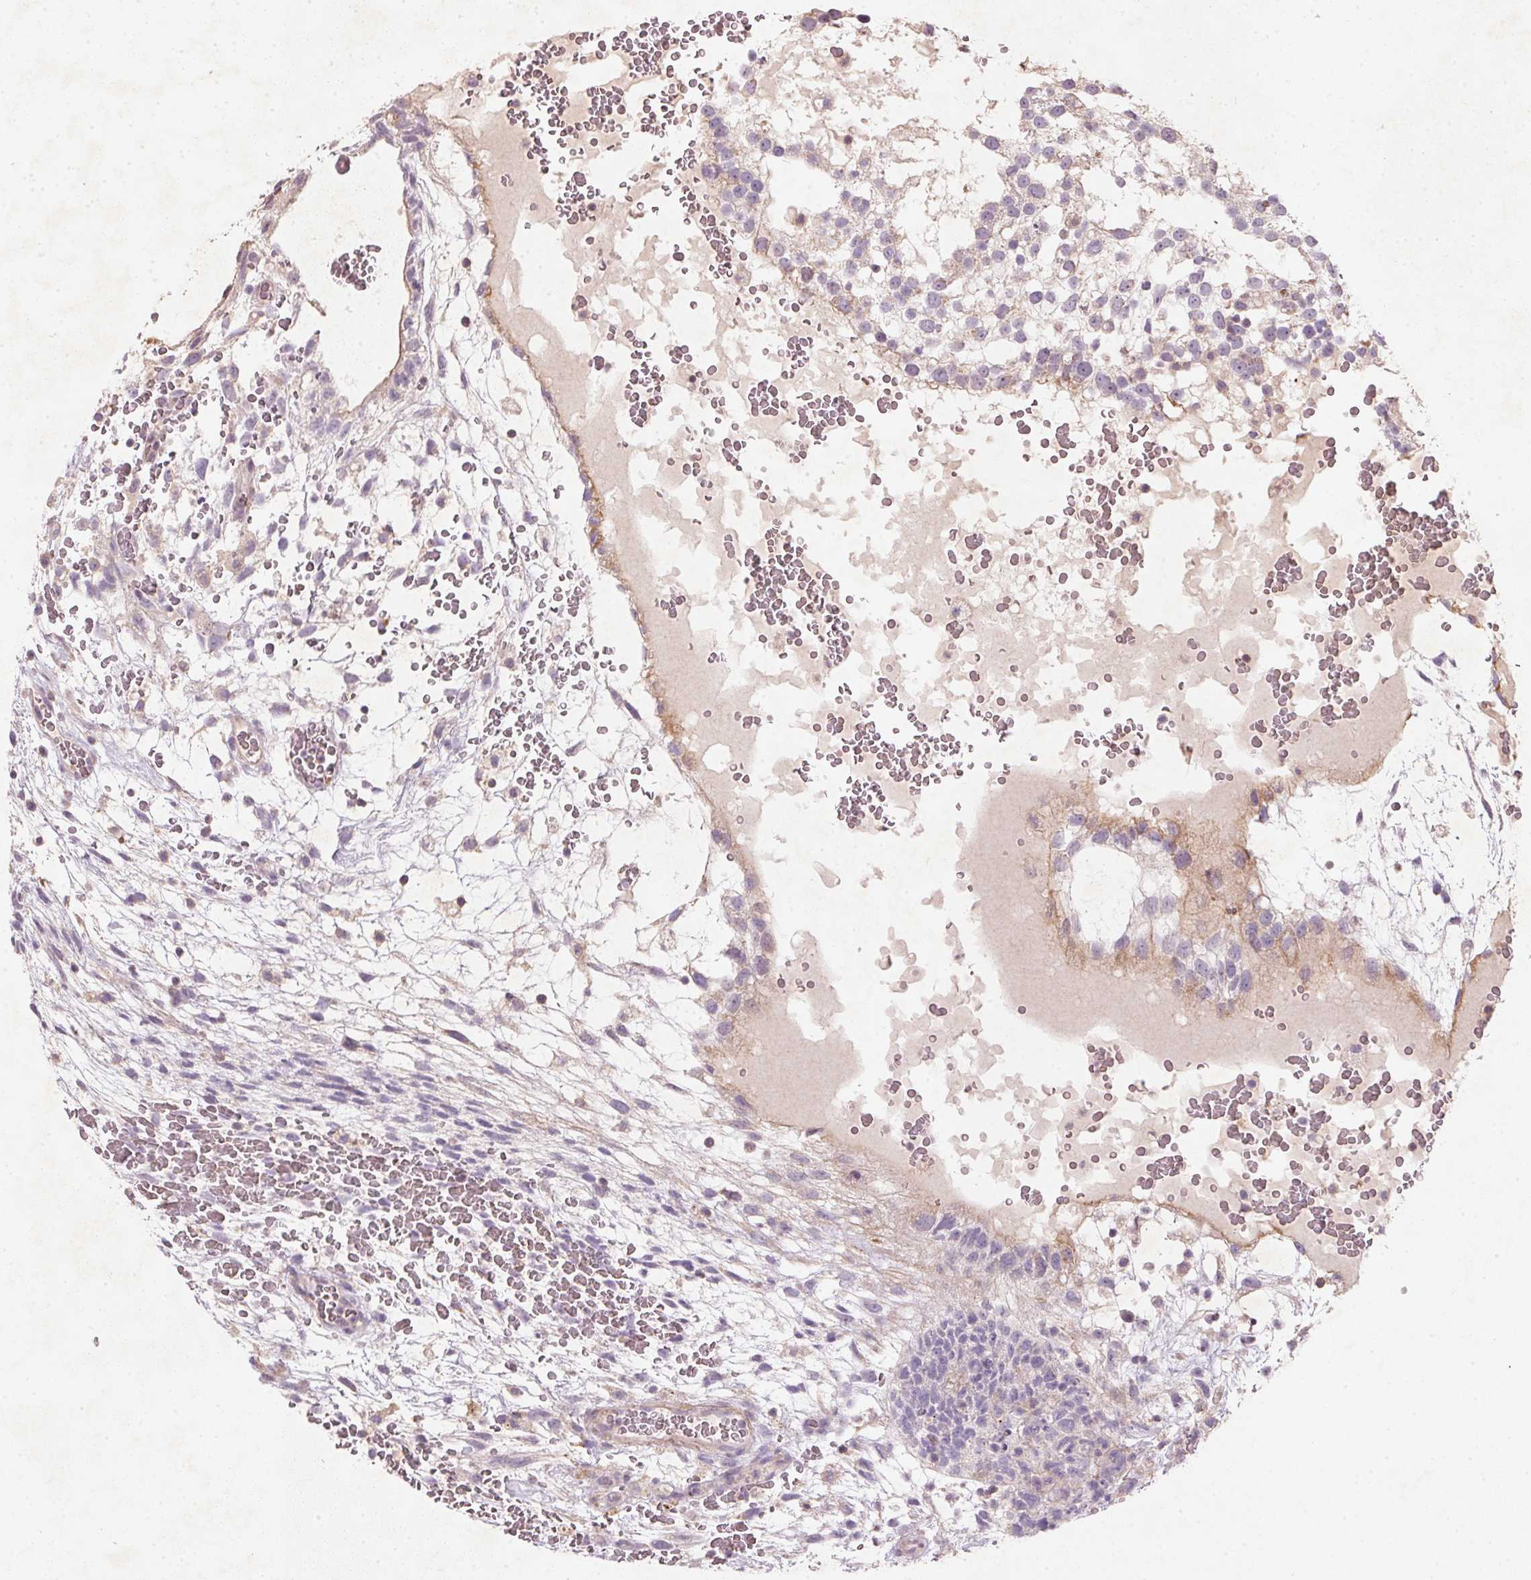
{"staining": {"intensity": "weak", "quantity": "<25%", "location": "cytoplasmic/membranous"}, "tissue": "testis cancer", "cell_type": "Tumor cells", "image_type": "cancer", "snomed": [{"axis": "morphology", "description": "Normal tissue, NOS"}, {"axis": "morphology", "description": "Carcinoma, Embryonal, NOS"}, {"axis": "topography", "description": "Testis"}], "caption": "Immunohistochemical staining of testis embryonal carcinoma exhibits no significant positivity in tumor cells.", "gene": "KCNK15", "patient": {"sex": "male", "age": 32}}